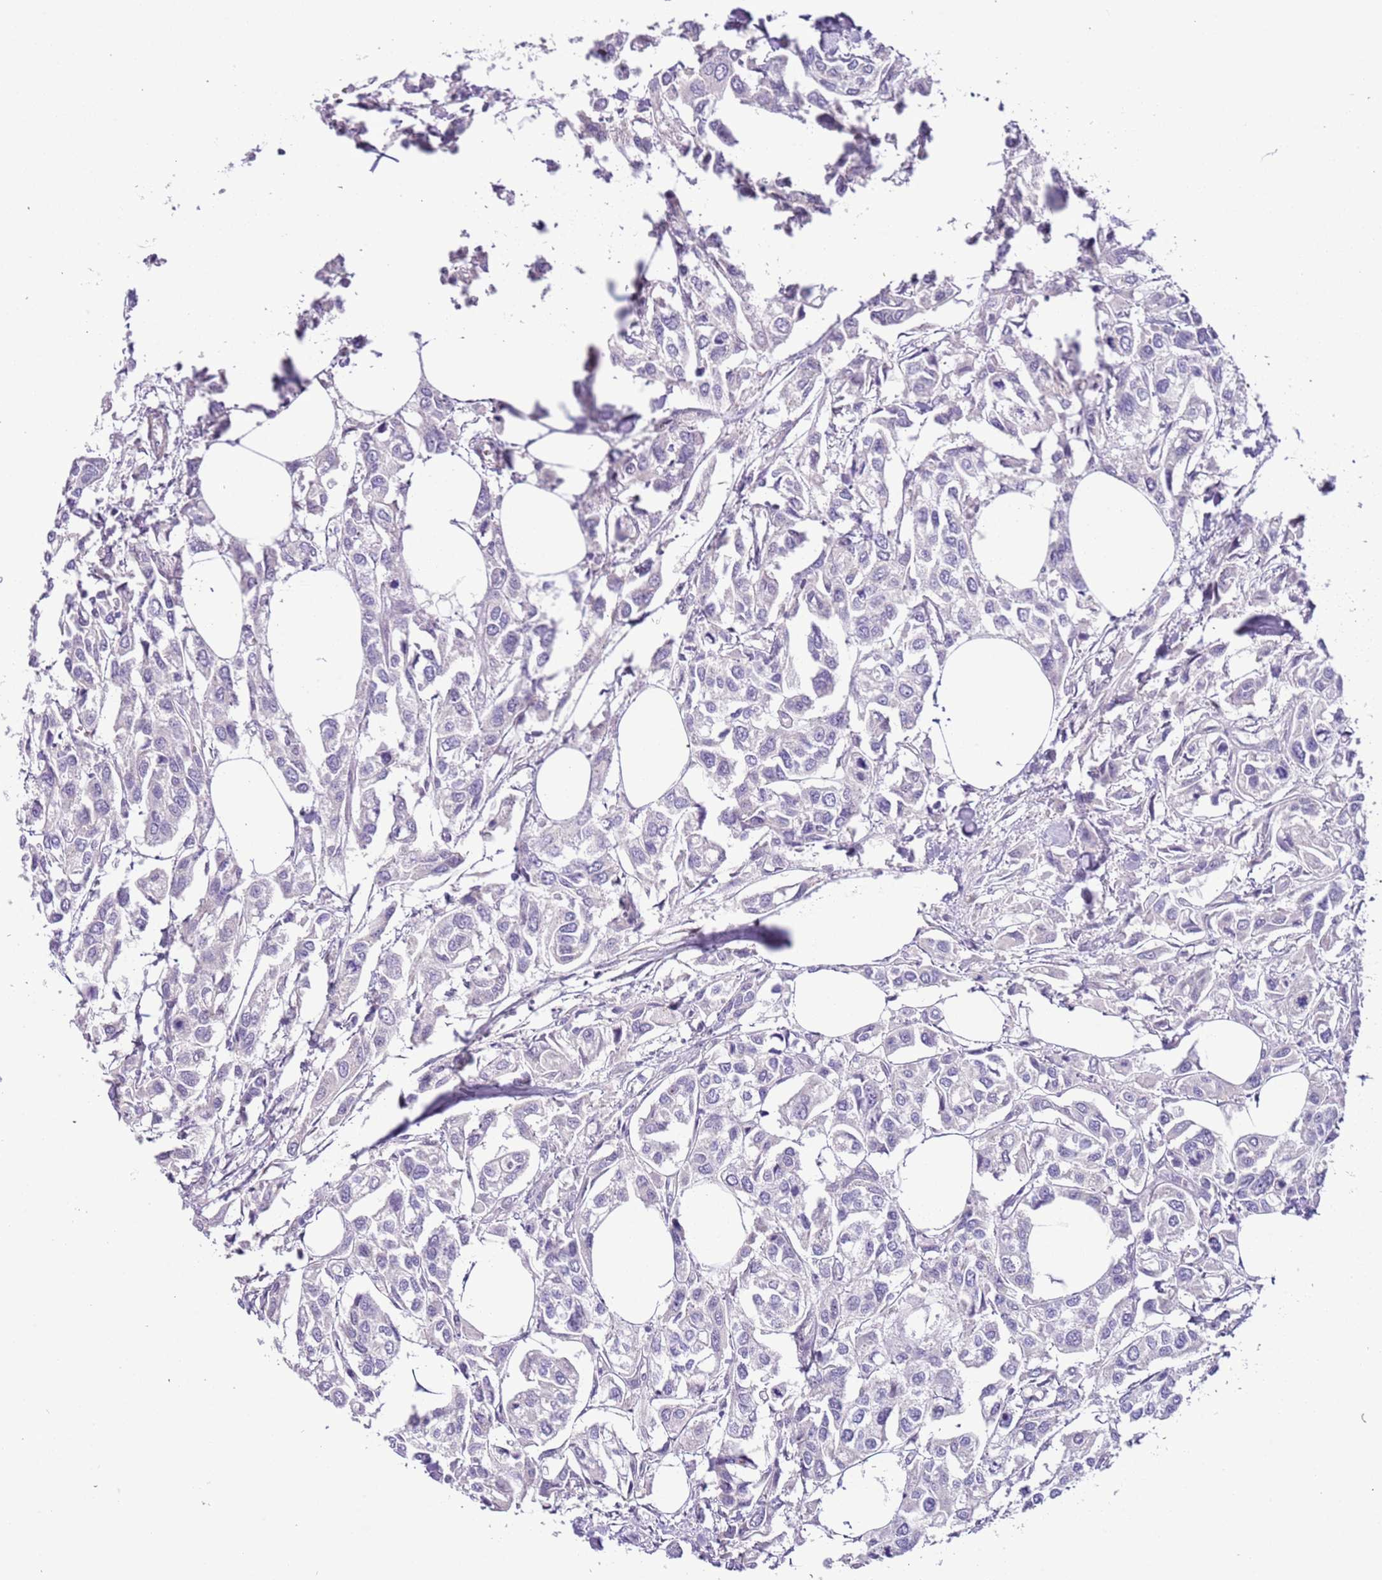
{"staining": {"intensity": "negative", "quantity": "none", "location": "none"}, "tissue": "urothelial cancer", "cell_type": "Tumor cells", "image_type": "cancer", "snomed": [{"axis": "morphology", "description": "Urothelial carcinoma, High grade"}, {"axis": "topography", "description": "Urinary bladder"}], "caption": "IHC photomicrograph of neoplastic tissue: urothelial carcinoma (high-grade) stained with DAB (3,3'-diaminobenzidine) reveals no significant protein expression in tumor cells.", "gene": "PLEKHH1", "patient": {"sex": "male", "age": 67}}